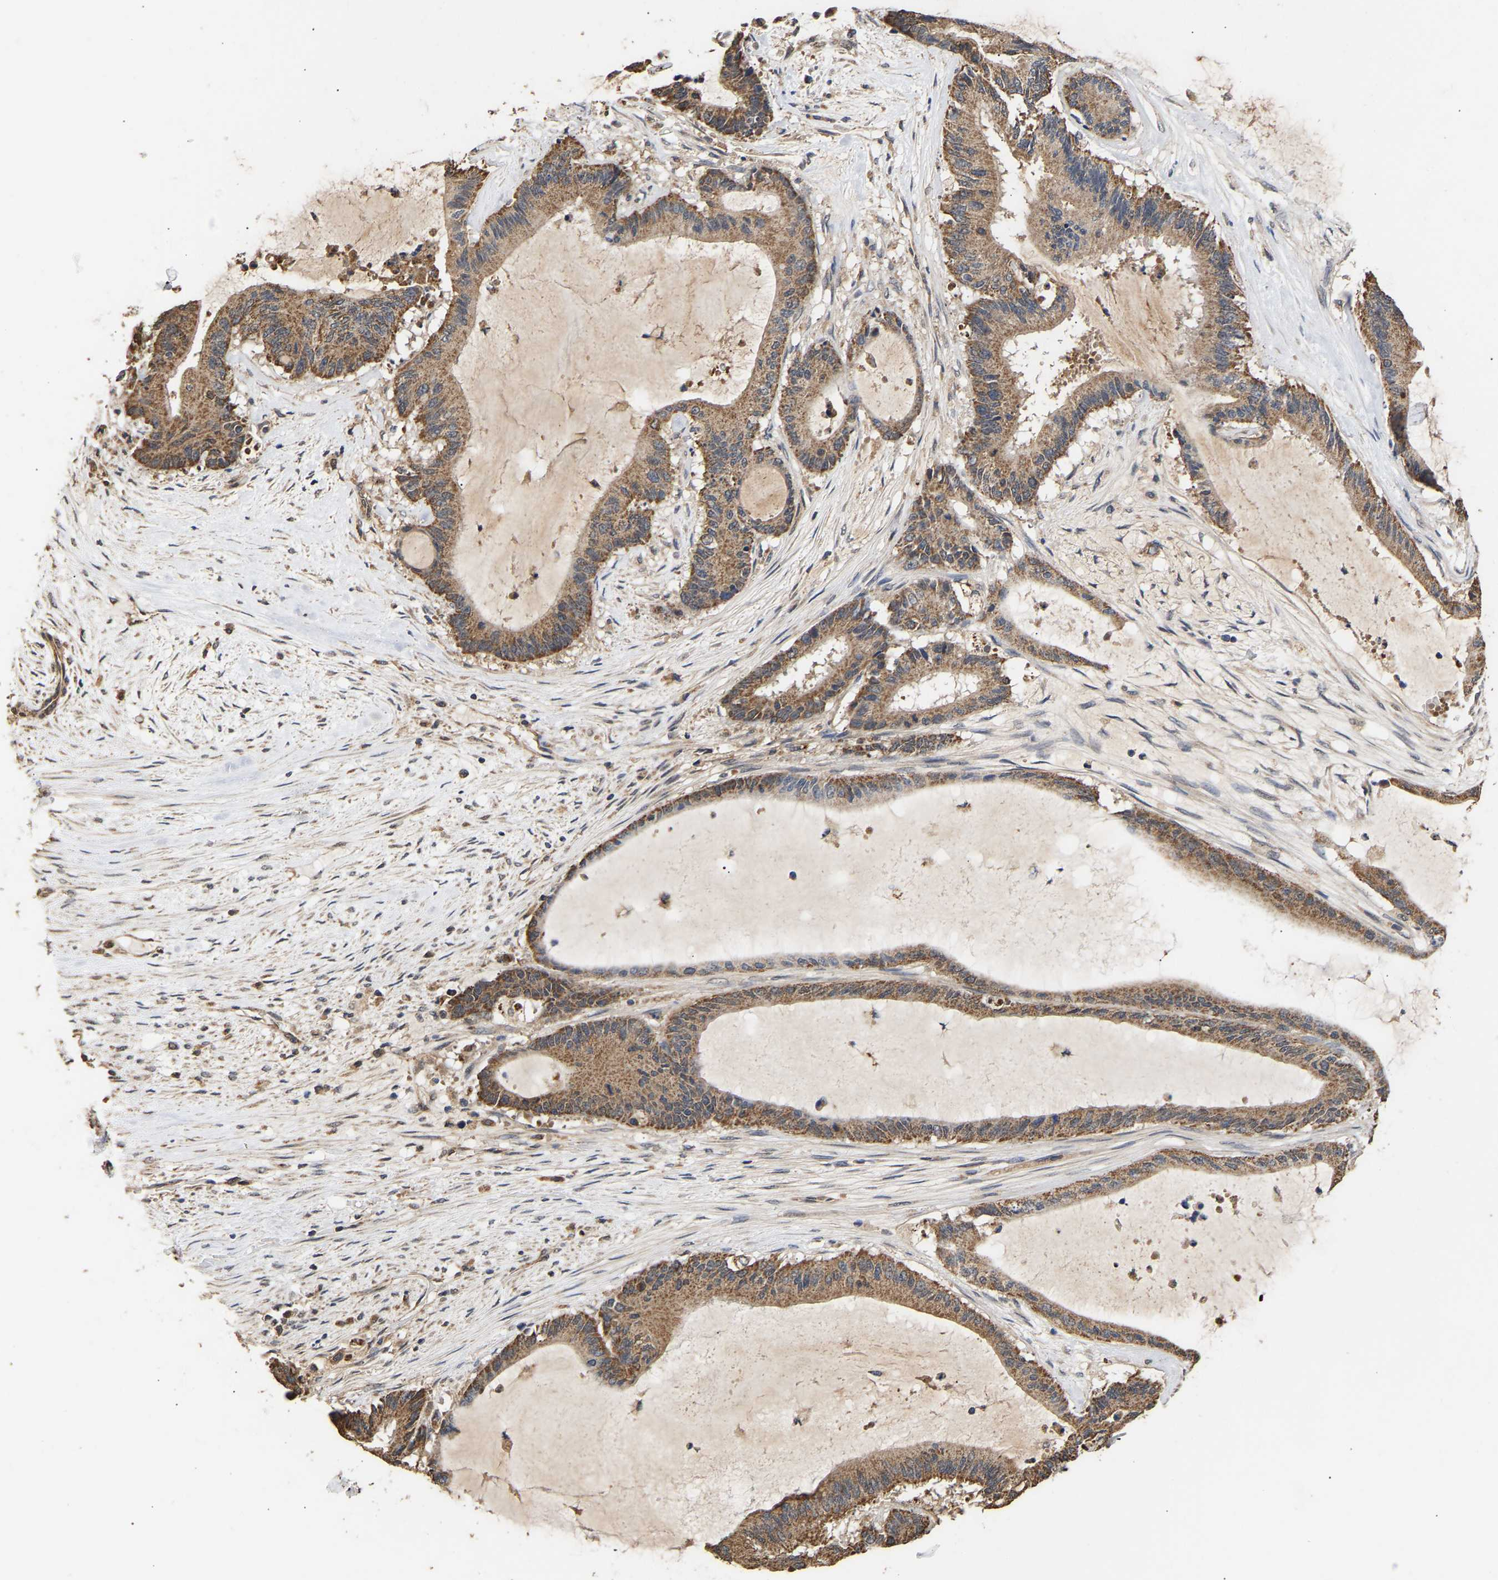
{"staining": {"intensity": "moderate", "quantity": ">75%", "location": "cytoplasmic/membranous"}, "tissue": "liver cancer", "cell_type": "Tumor cells", "image_type": "cancer", "snomed": [{"axis": "morphology", "description": "Cholangiocarcinoma"}, {"axis": "topography", "description": "Liver"}], "caption": "Immunohistochemical staining of human liver cancer demonstrates moderate cytoplasmic/membranous protein positivity in about >75% of tumor cells.", "gene": "ZNF26", "patient": {"sex": "female", "age": 73}}